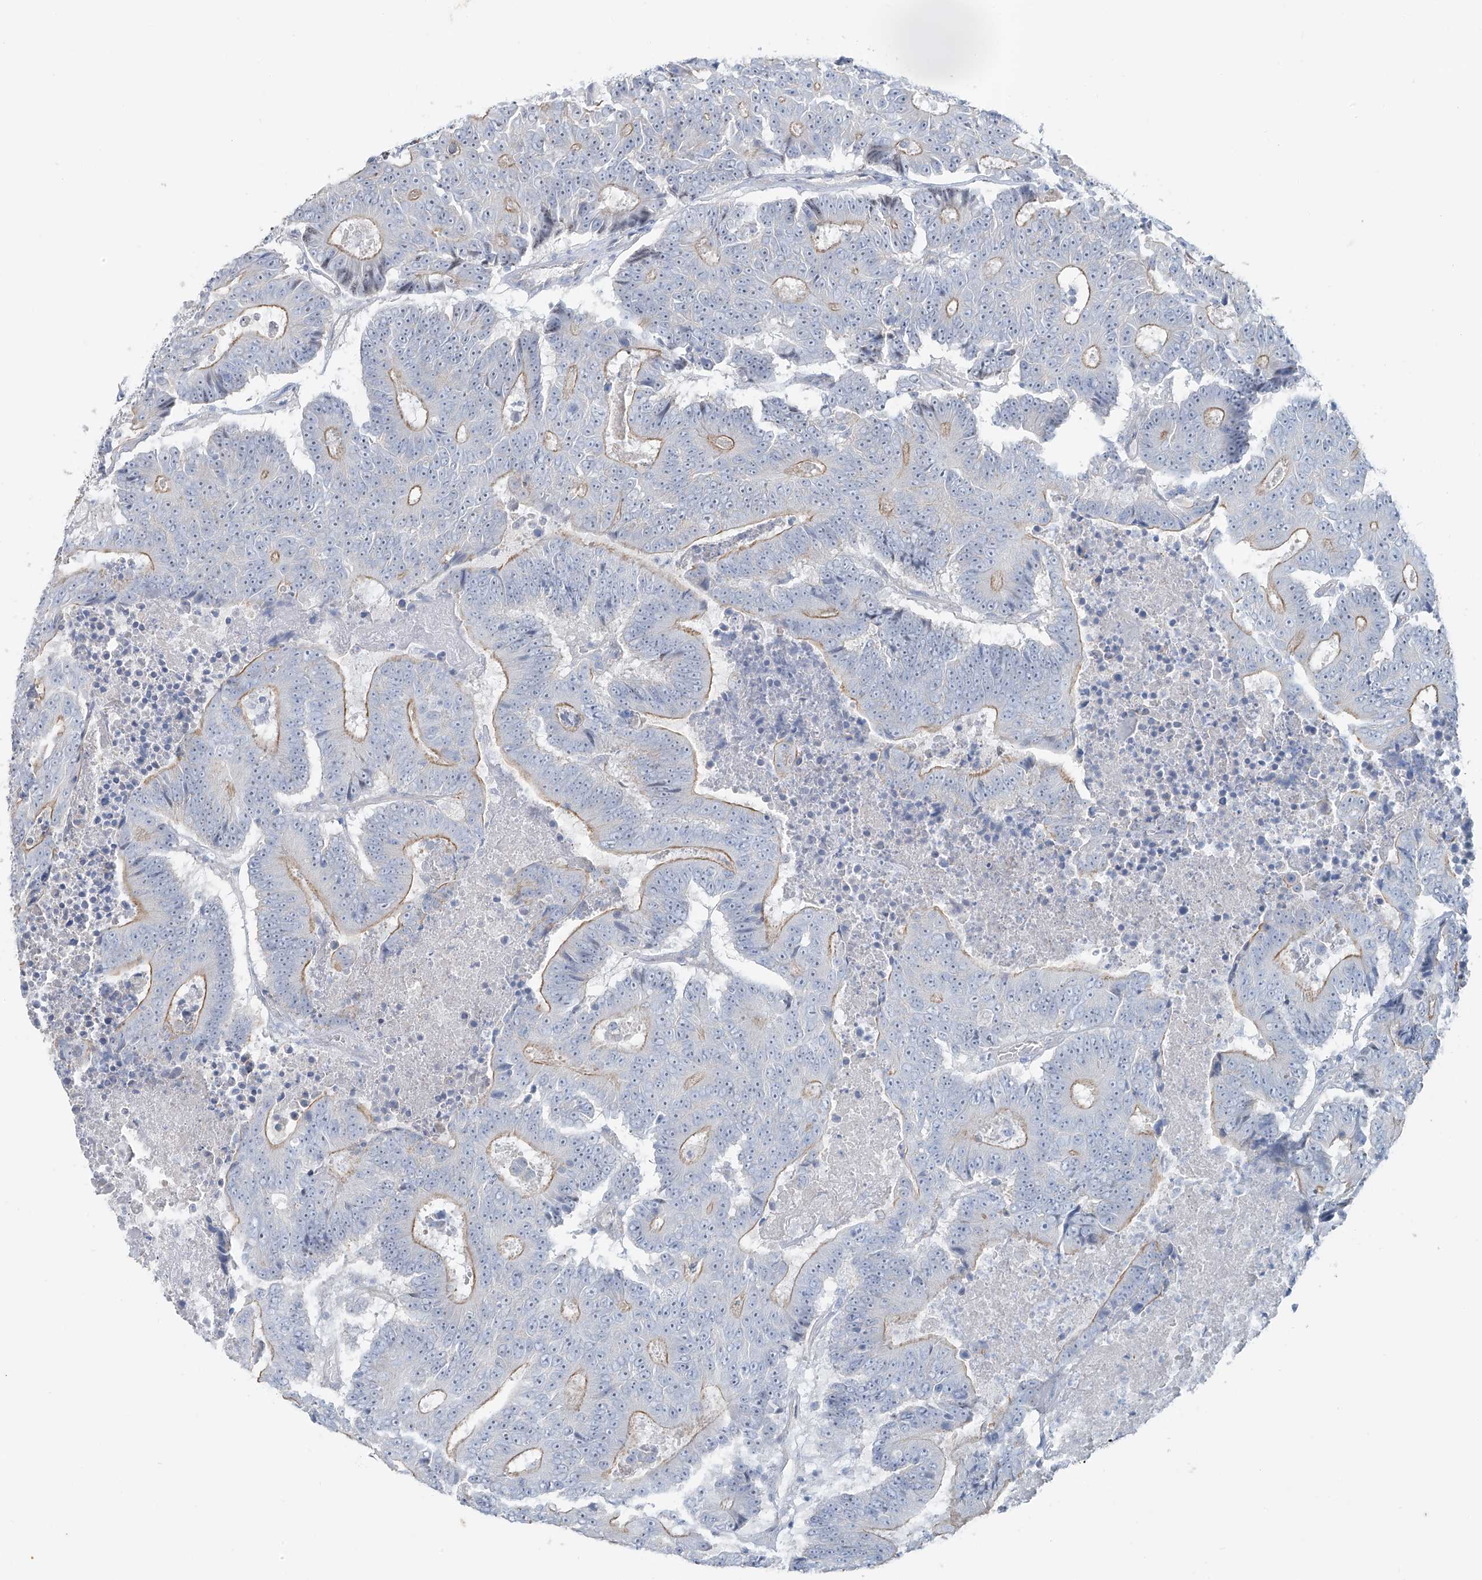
{"staining": {"intensity": "moderate", "quantity": "25%-75%", "location": "cytoplasmic/membranous"}, "tissue": "colorectal cancer", "cell_type": "Tumor cells", "image_type": "cancer", "snomed": [{"axis": "morphology", "description": "Adenocarcinoma, NOS"}, {"axis": "topography", "description": "Colon"}], "caption": "Human colorectal cancer stained with a protein marker exhibits moderate staining in tumor cells.", "gene": "TUBE1", "patient": {"sex": "male", "age": 83}}